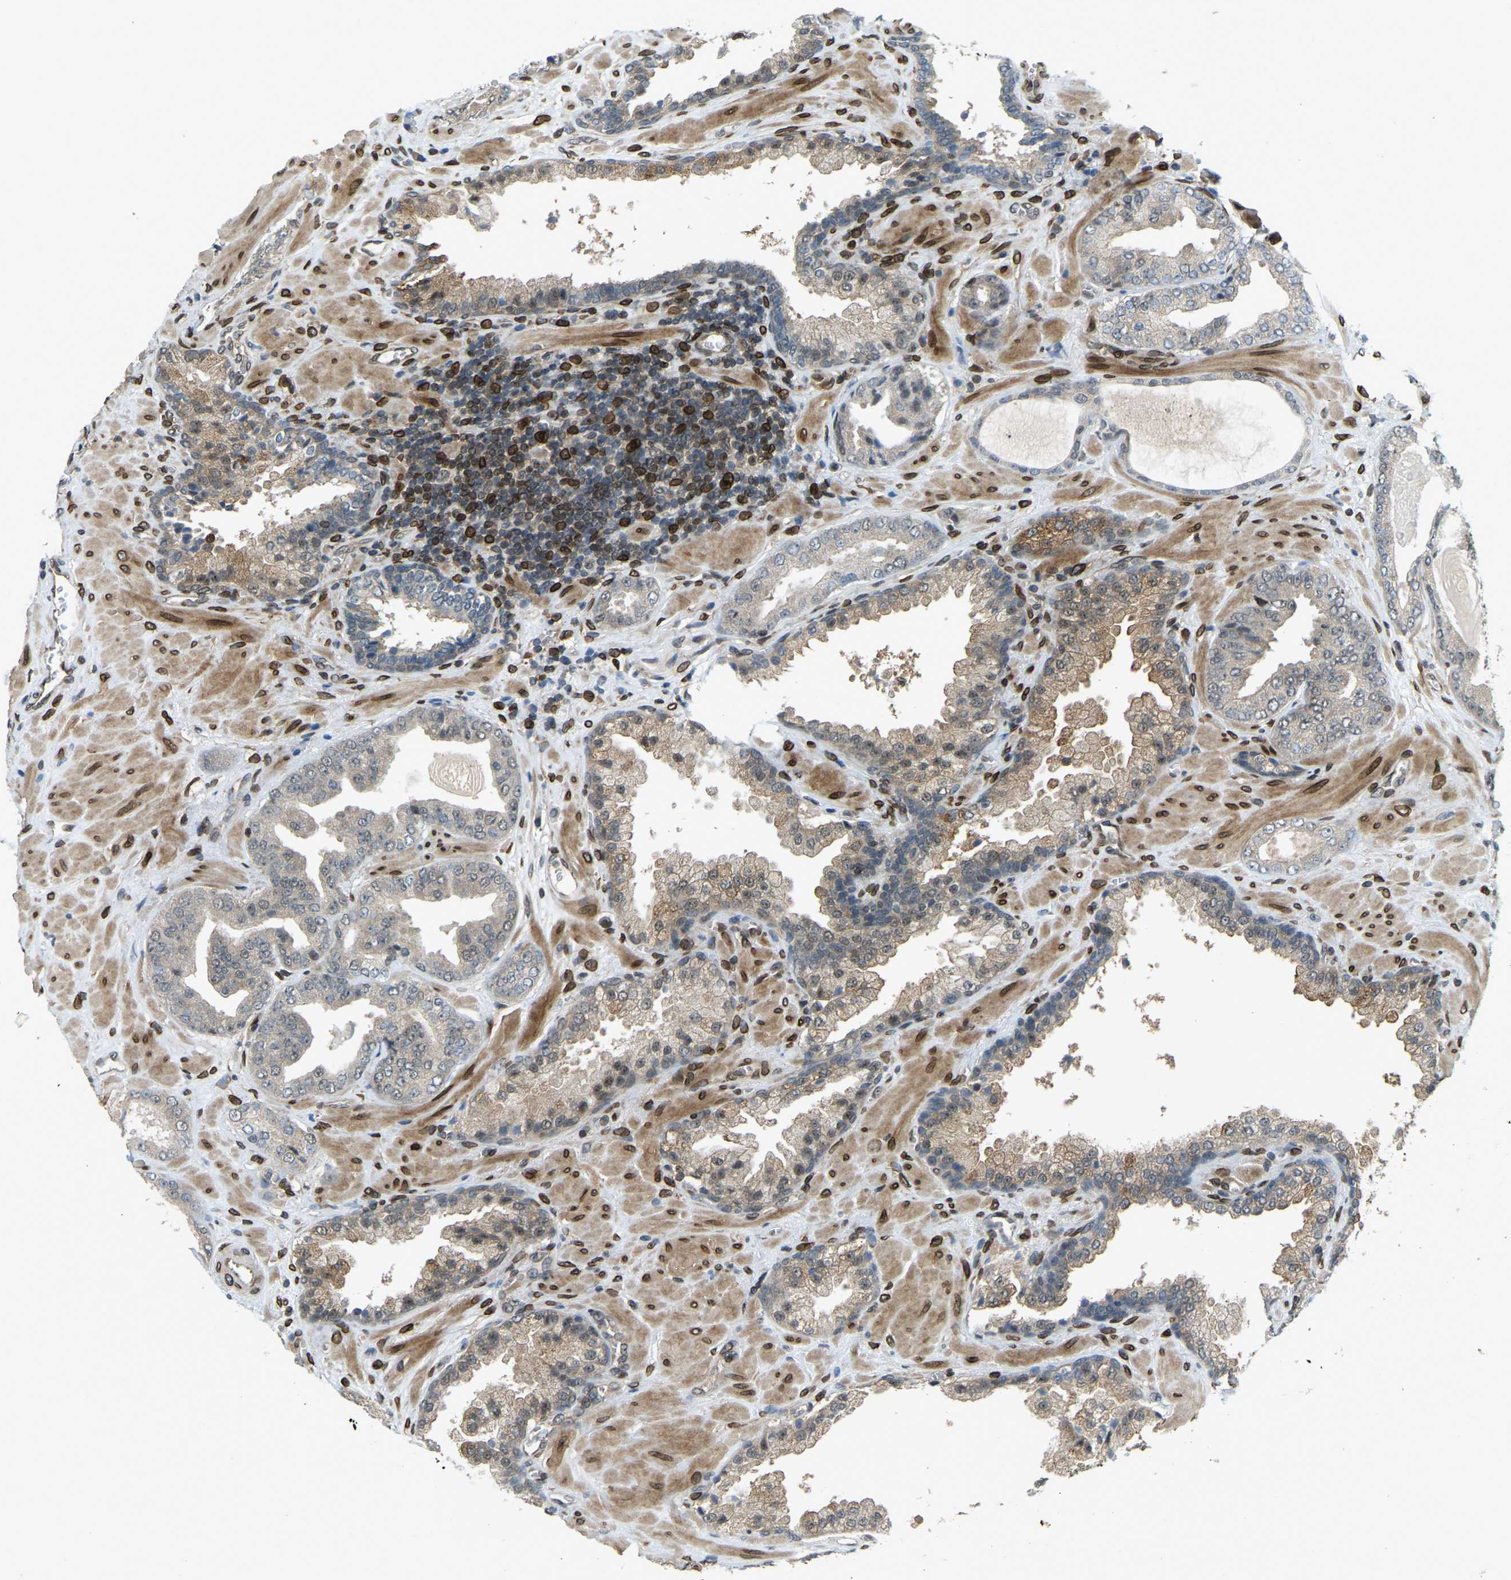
{"staining": {"intensity": "weak", "quantity": "25%-75%", "location": "cytoplasmic/membranous"}, "tissue": "prostate cancer", "cell_type": "Tumor cells", "image_type": "cancer", "snomed": [{"axis": "morphology", "description": "Adenocarcinoma, Low grade"}, {"axis": "topography", "description": "Prostate"}], "caption": "Immunohistochemistry of human prostate cancer reveals low levels of weak cytoplasmic/membranous expression in approximately 25%-75% of tumor cells.", "gene": "SYNE1", "patient": {"sex": "male", "age": 71}}